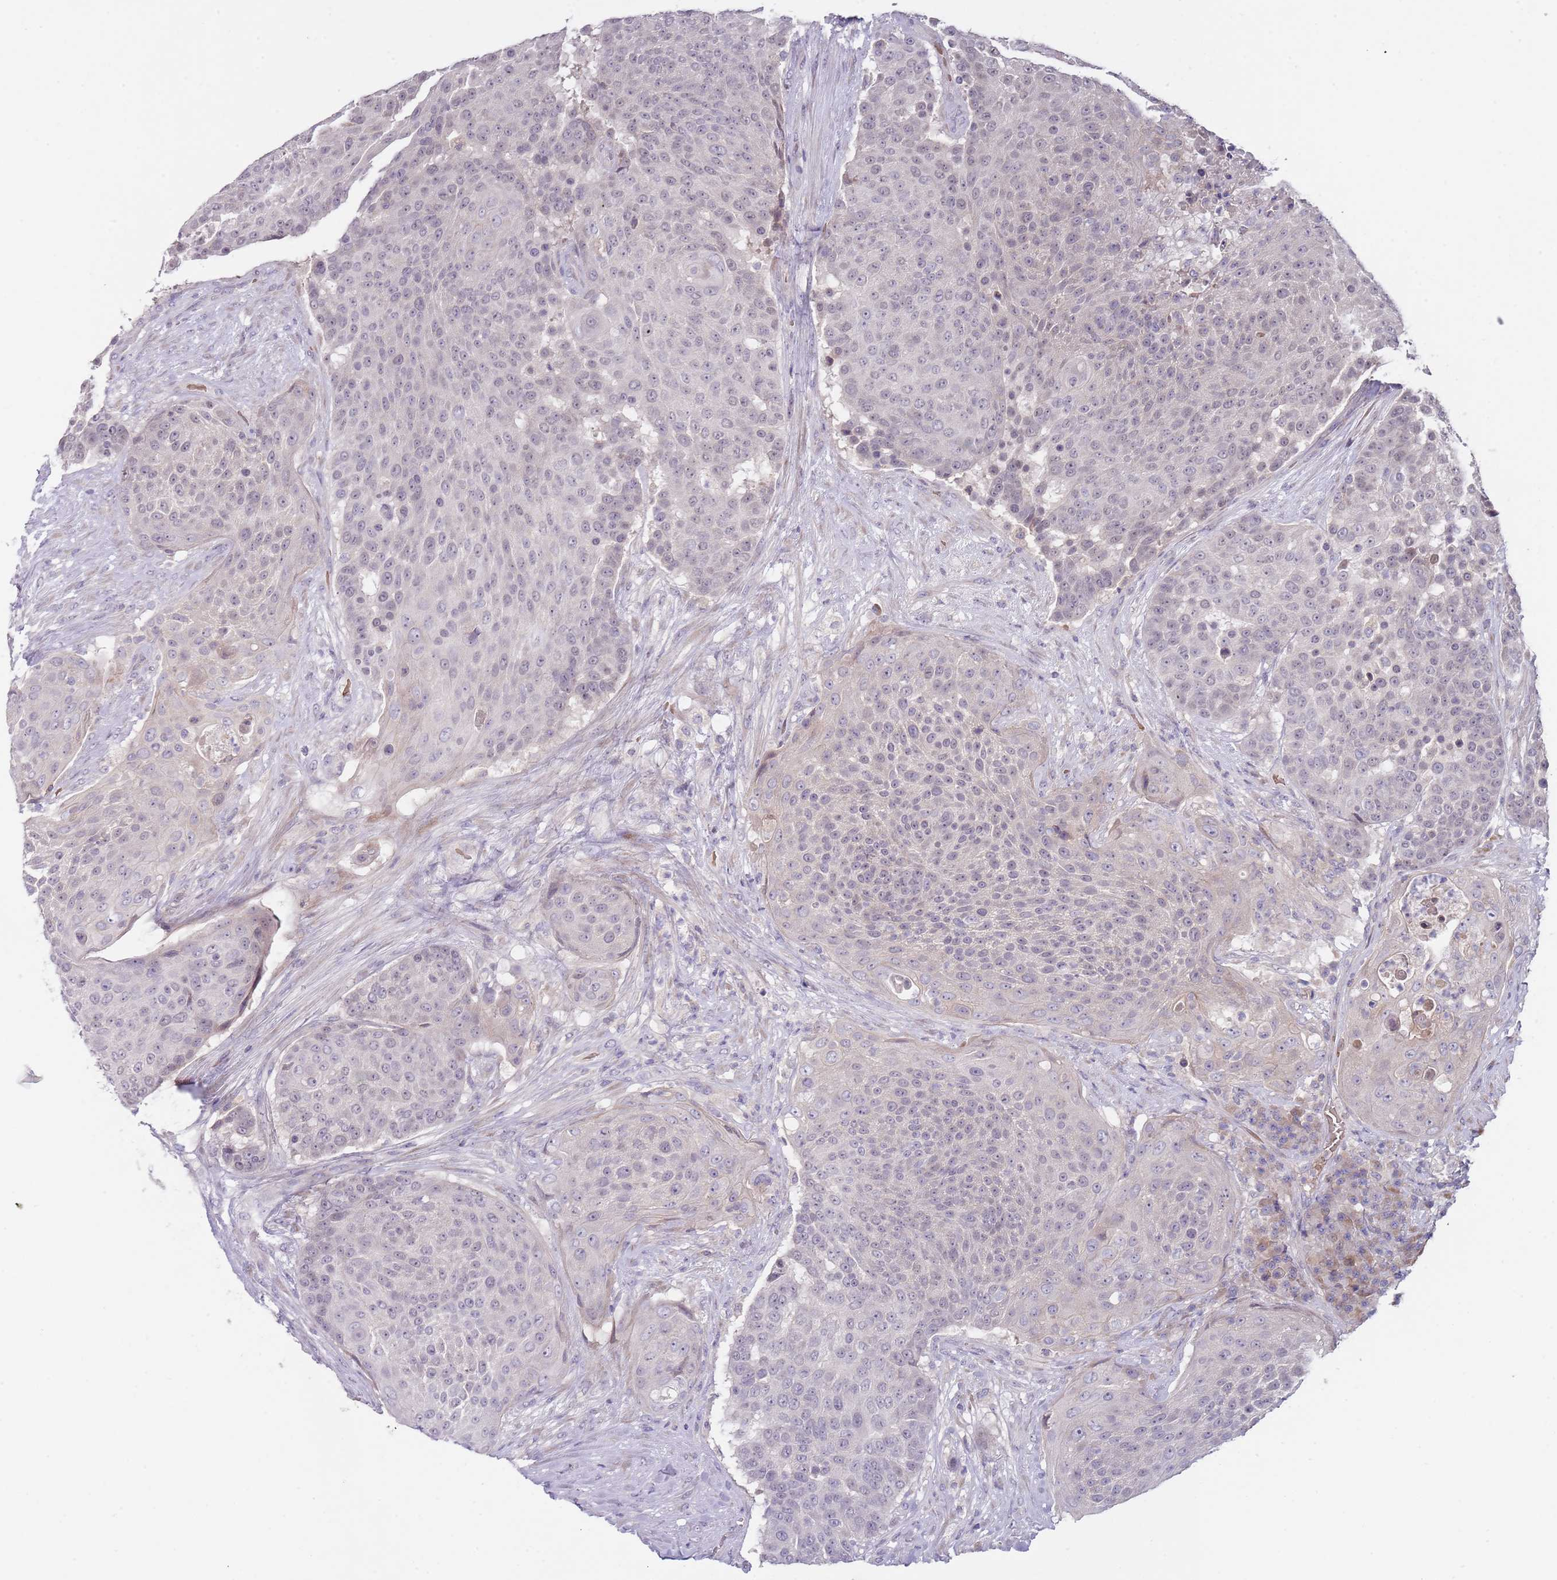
{"staining": {"intensity": "negative", "quantity": "none", "location": "none"}, "tissue": "urothelial cancer", "cell_type": "Tumor cells", "image_type": "cancer", "snomed": [{"axis": "morphology", "description": "Urothelial carcinoma, High grade"}, {"axis": "topography", "description": "Urinary bladder"}], "caption": "High power microscopy image of an immunohistochemistry (IHC) photomicrograph of urothelial cancer, revealing no significant positivity in tumor cells.", "gene": "PRAC1", "patient": {"sex": "female", "age": 63}}